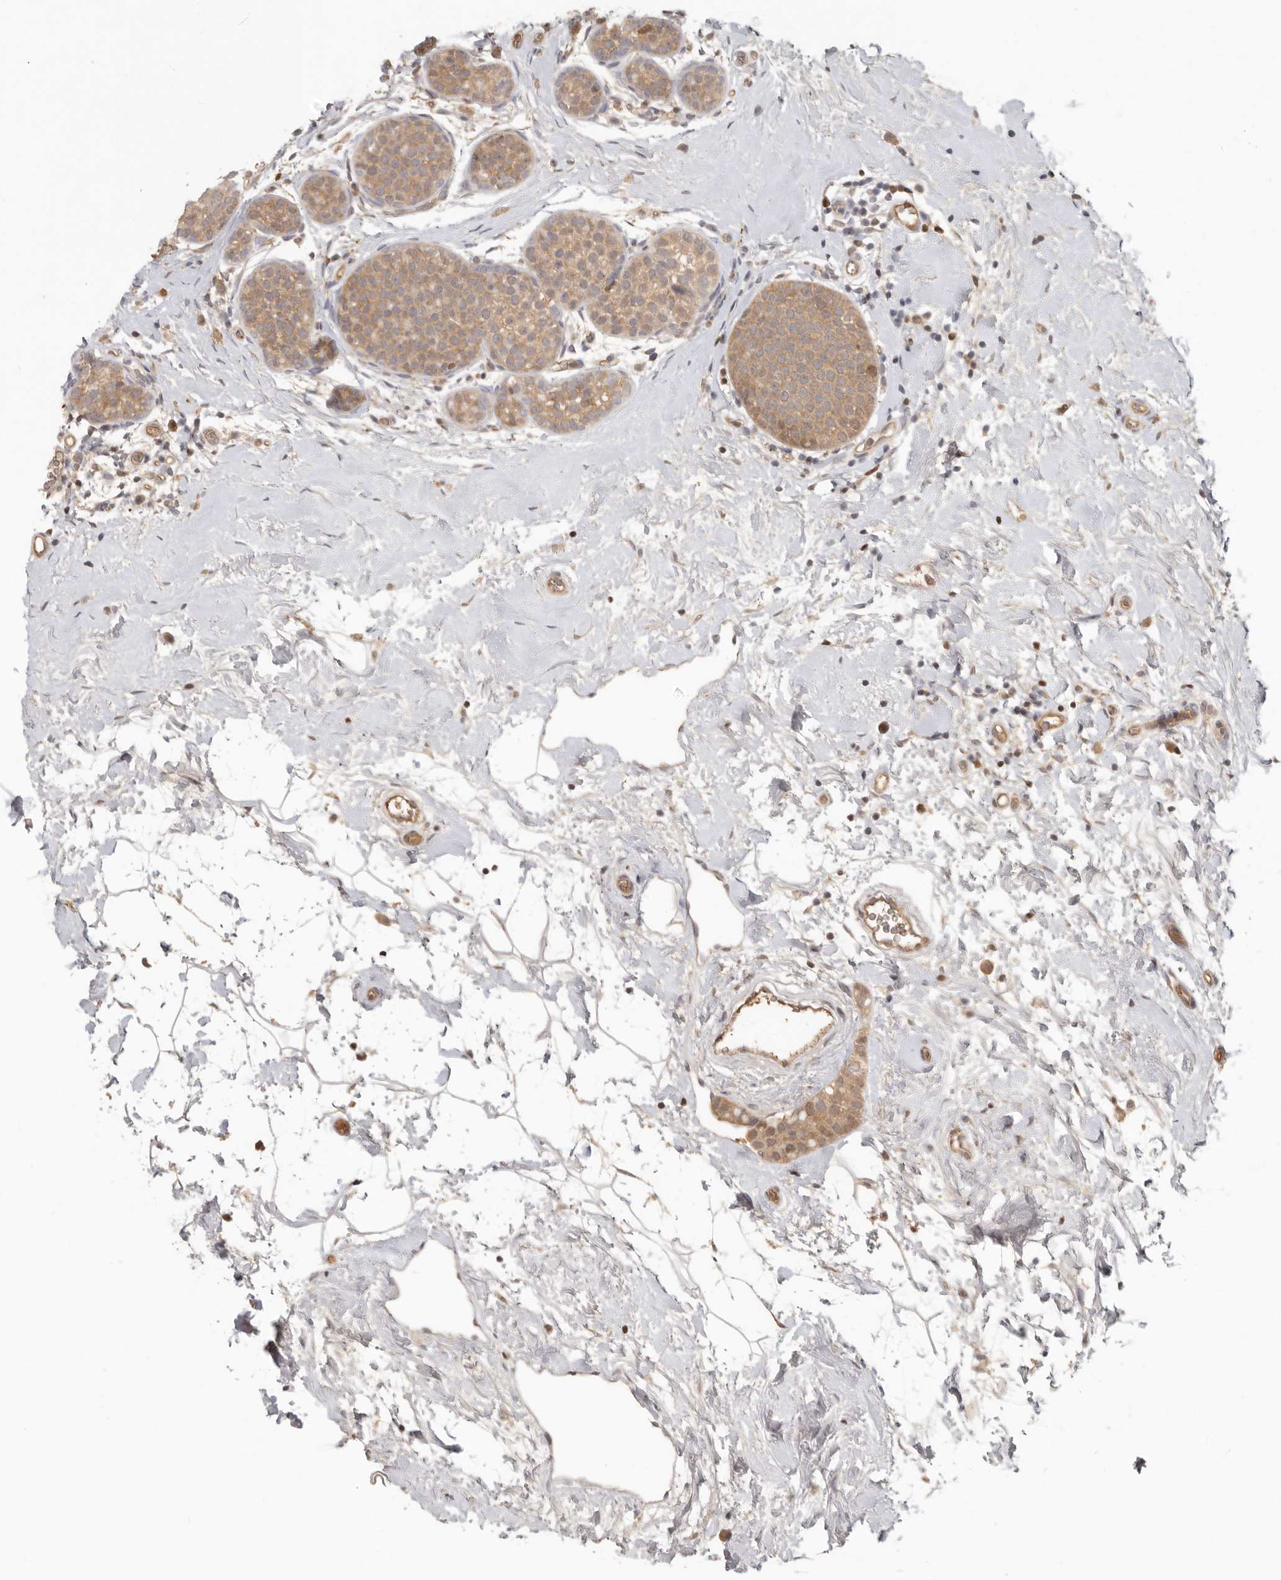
{"staining": {"intensity": "moderate", "quantity": ">75%", "location": "cytoplasmic/membranous"}, "tissue": "breast cancer", "cell_type": "Tumor cells", "image_type": "cancer", "snomed": [{"axis": "morphology", "description": "Lobular carcinoma, in situ"}, {"axis": "morphology", "description": "Lobular carcinoma"}, {"axis": "topography", "description": "Breast"}], "caption": "Breast cancer (lobular carcinoma) tissue exhibits moderate cytoplasmic/membranous staining in about >75% of tumor cells", "gene": "PSMA5", "patient": {"sex": "female", "age": 41}}